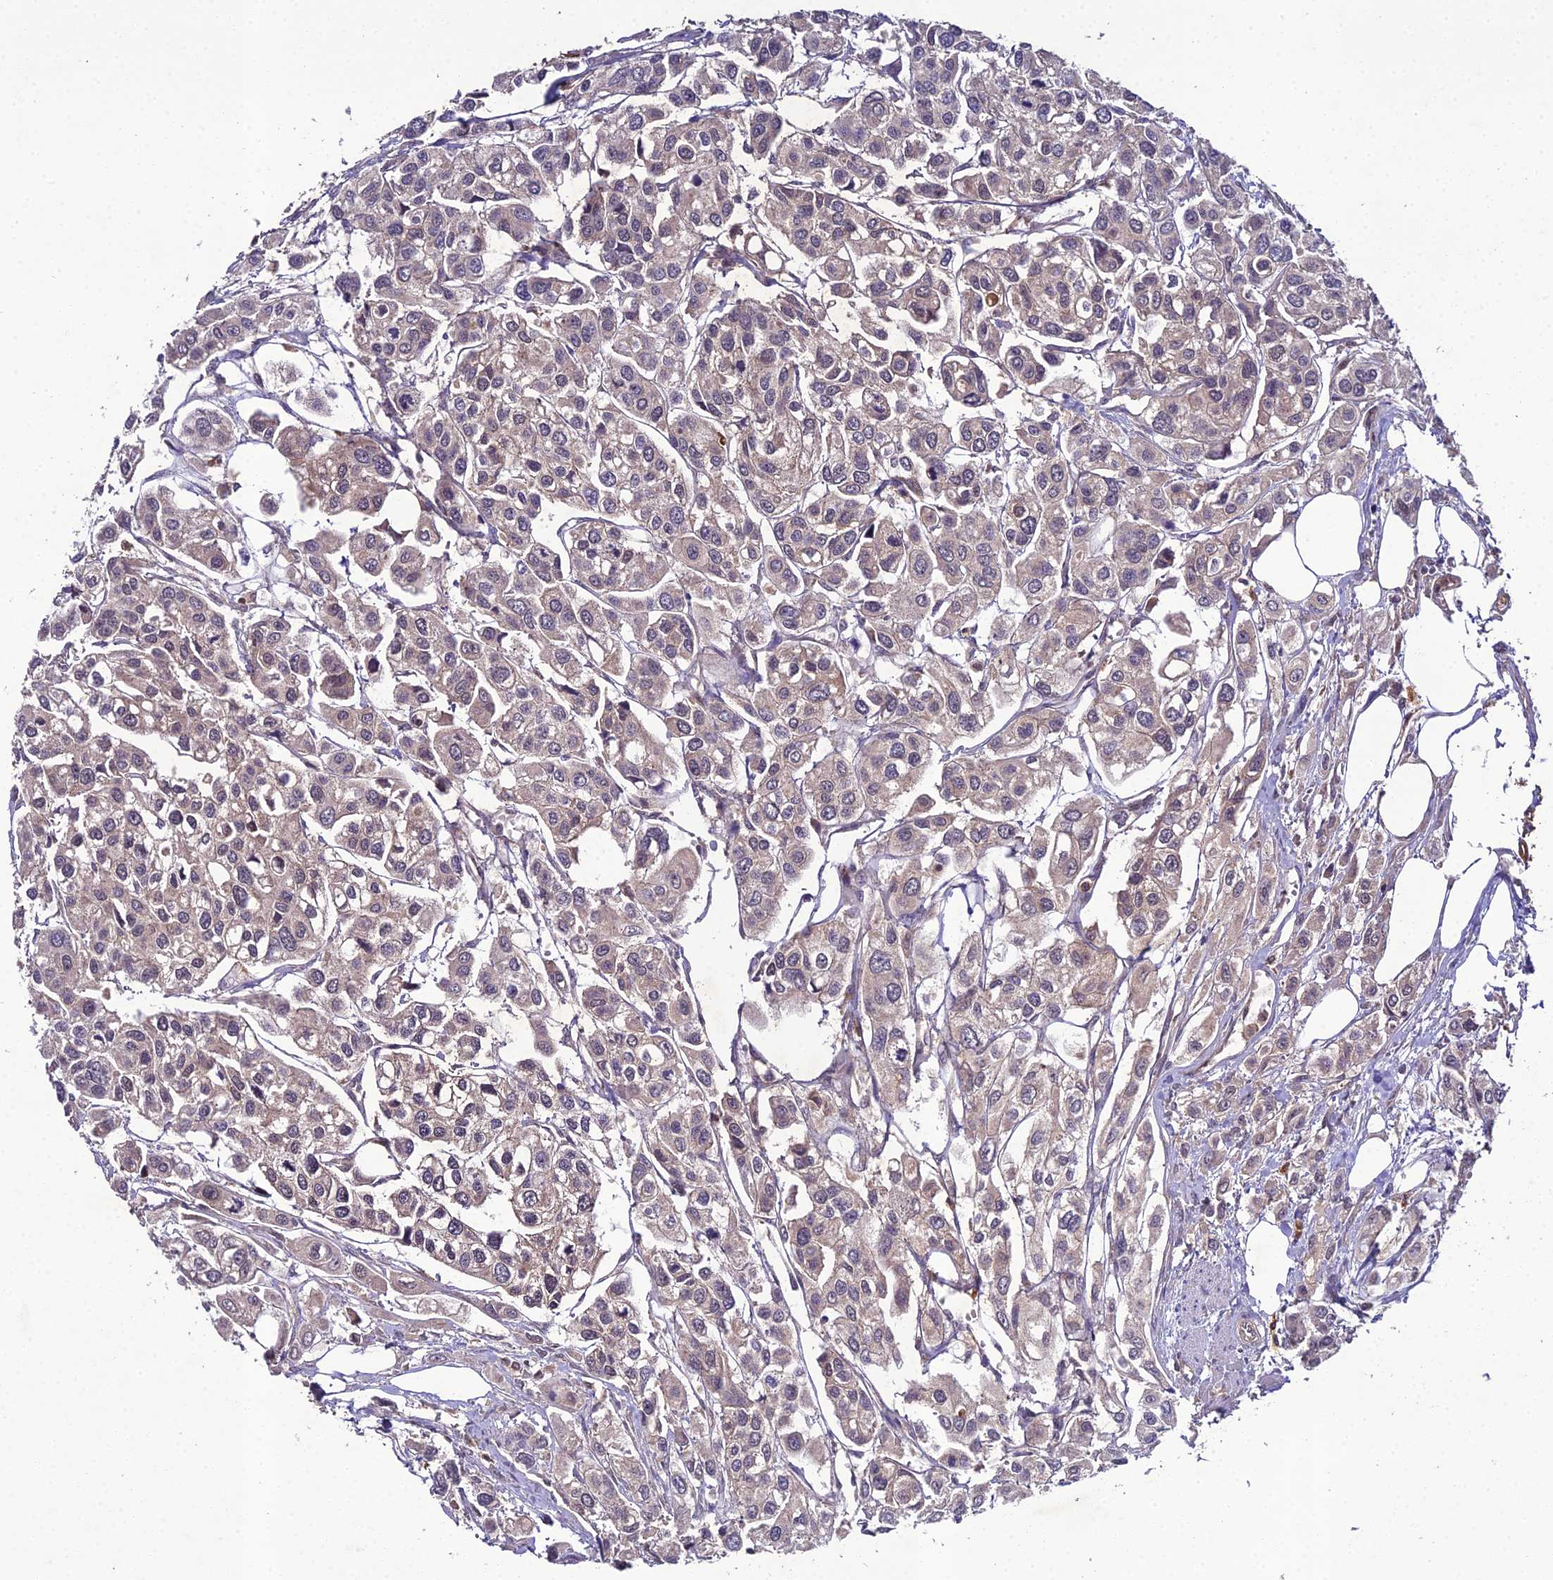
{"staining": {"intensity": "weak", "quantity": "<25%", "location": "cytoplasmic/membranous"}, "tissue": "urothelial cancer", "cell_type": "Tumor cells", "image_type": "cancer", "snomed": [{"axis": "morphology", "description": "Urothelial carcinoma, High grade"}, {"axis": "topography", "description": "Urinary bladder"}], "caption": "A histopathology image of high-grade urothelial carcinoma stained for a protein displays no brown staining in tumor cells. Brightfield microscopy of immunohistochemistry (IHC) stained with DAB (brown) and hematoxylin (blue), captured at high magnification.", "gene": "TMEM258", "patient": {"sex": "male", "age": 67}}